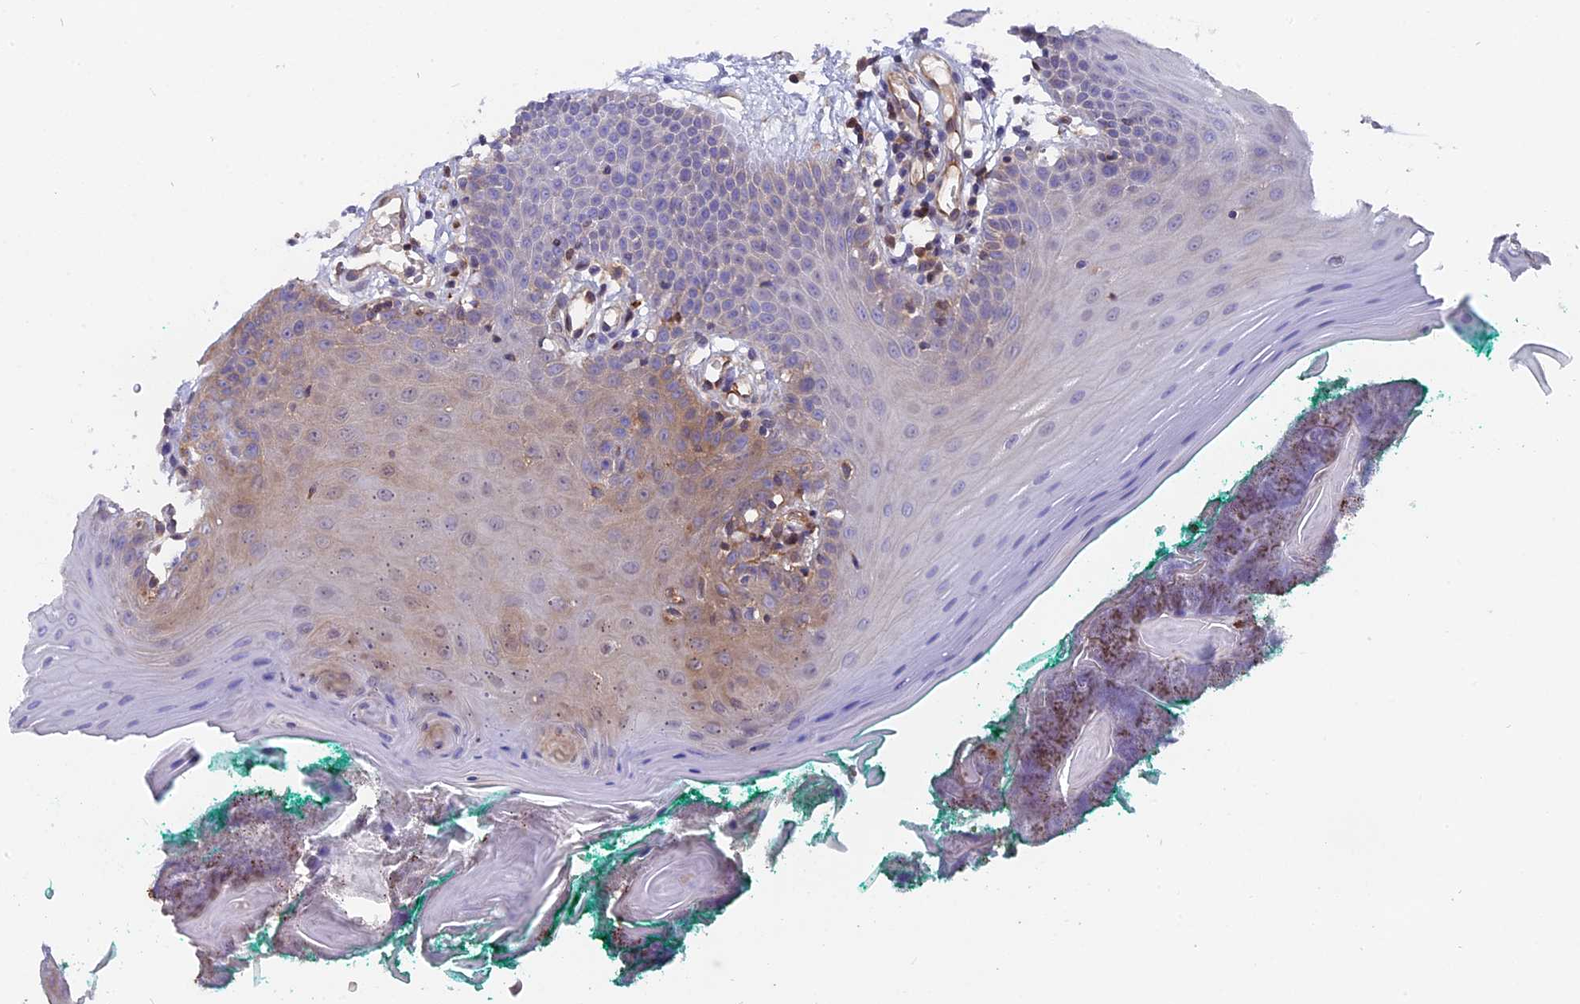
{"staining": {"intensity": "weak", "quantity": "<25%", "location": "cytoplasmic/membranous"}, "tissue": "oral mucosa", "cell_type": "Squamous epithelial cells", "image_type": "normal", "snomed": [{"axis": "morphology", "description": "Normal tissue, NOS"}, {"axis": "topography", "description": "Skeletal muscle"}, {"axis": "topography", "description": "Oral tissue"}], "caption": "High power microscopy micrograph of an IHC image of normal oral mucosa, revealing no significant expression in squamous epithelial cells.", "gene": "FAM118B", "patient": {"sex": "male", "age": 58}}